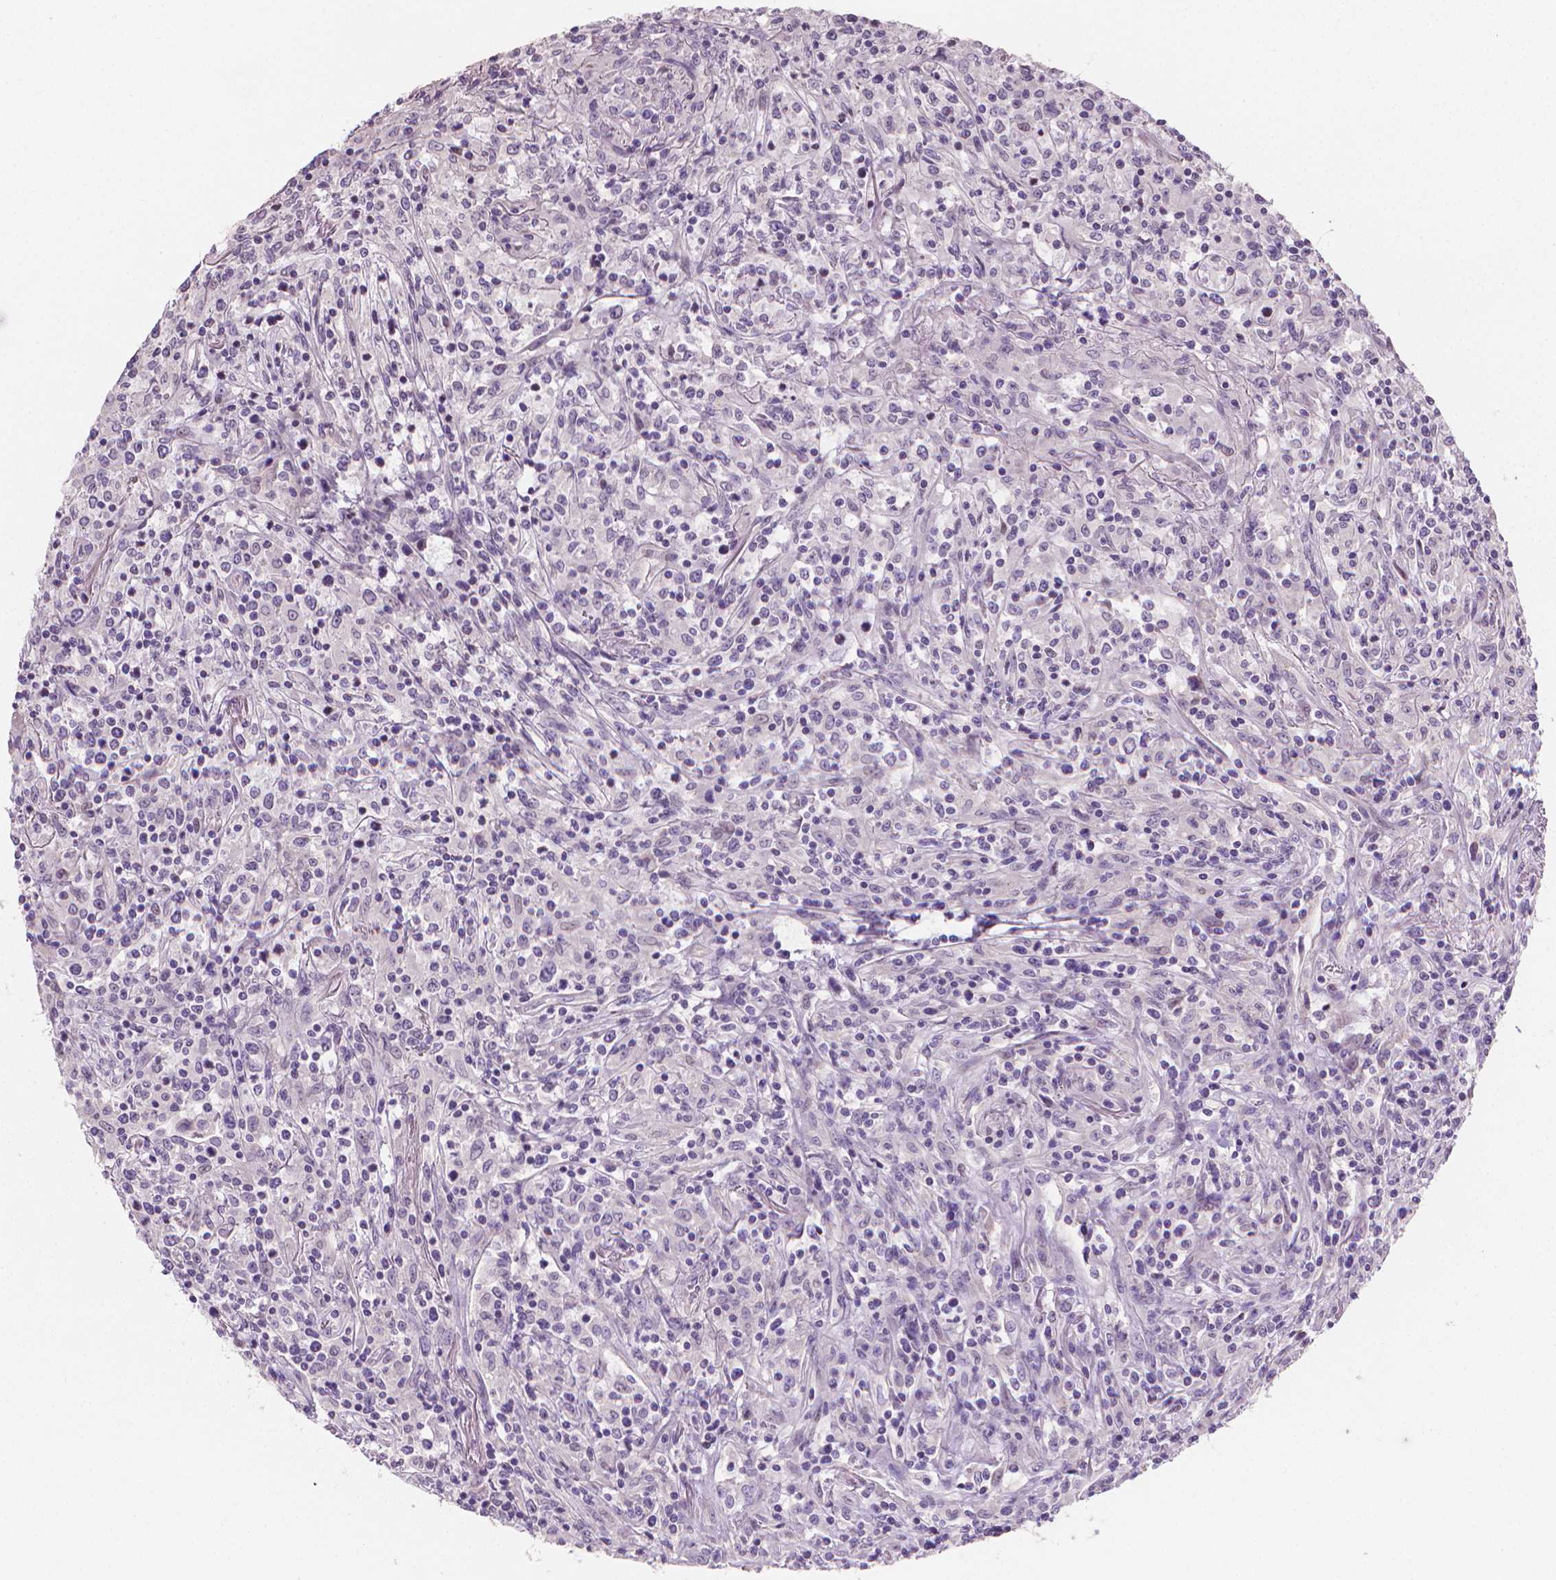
{"staining": {"intensity": "negative", "quantity": "none", "location": "none"}, "tissue": "lymphoma", "cell_type": "Tumor cells", "image_type": "cancer", "snomed": [{"axis": "morphology", "description": "Malignant lymphoma, non-Hodgkin's type, High grade"}, {"axis": "topography", "description": "Lung"}], "caption": "IHC of human lymphoma demonstrates no expression in tumor cells.", "gene": "CLXN", "patient": {"sex": "male", "age": 79}}